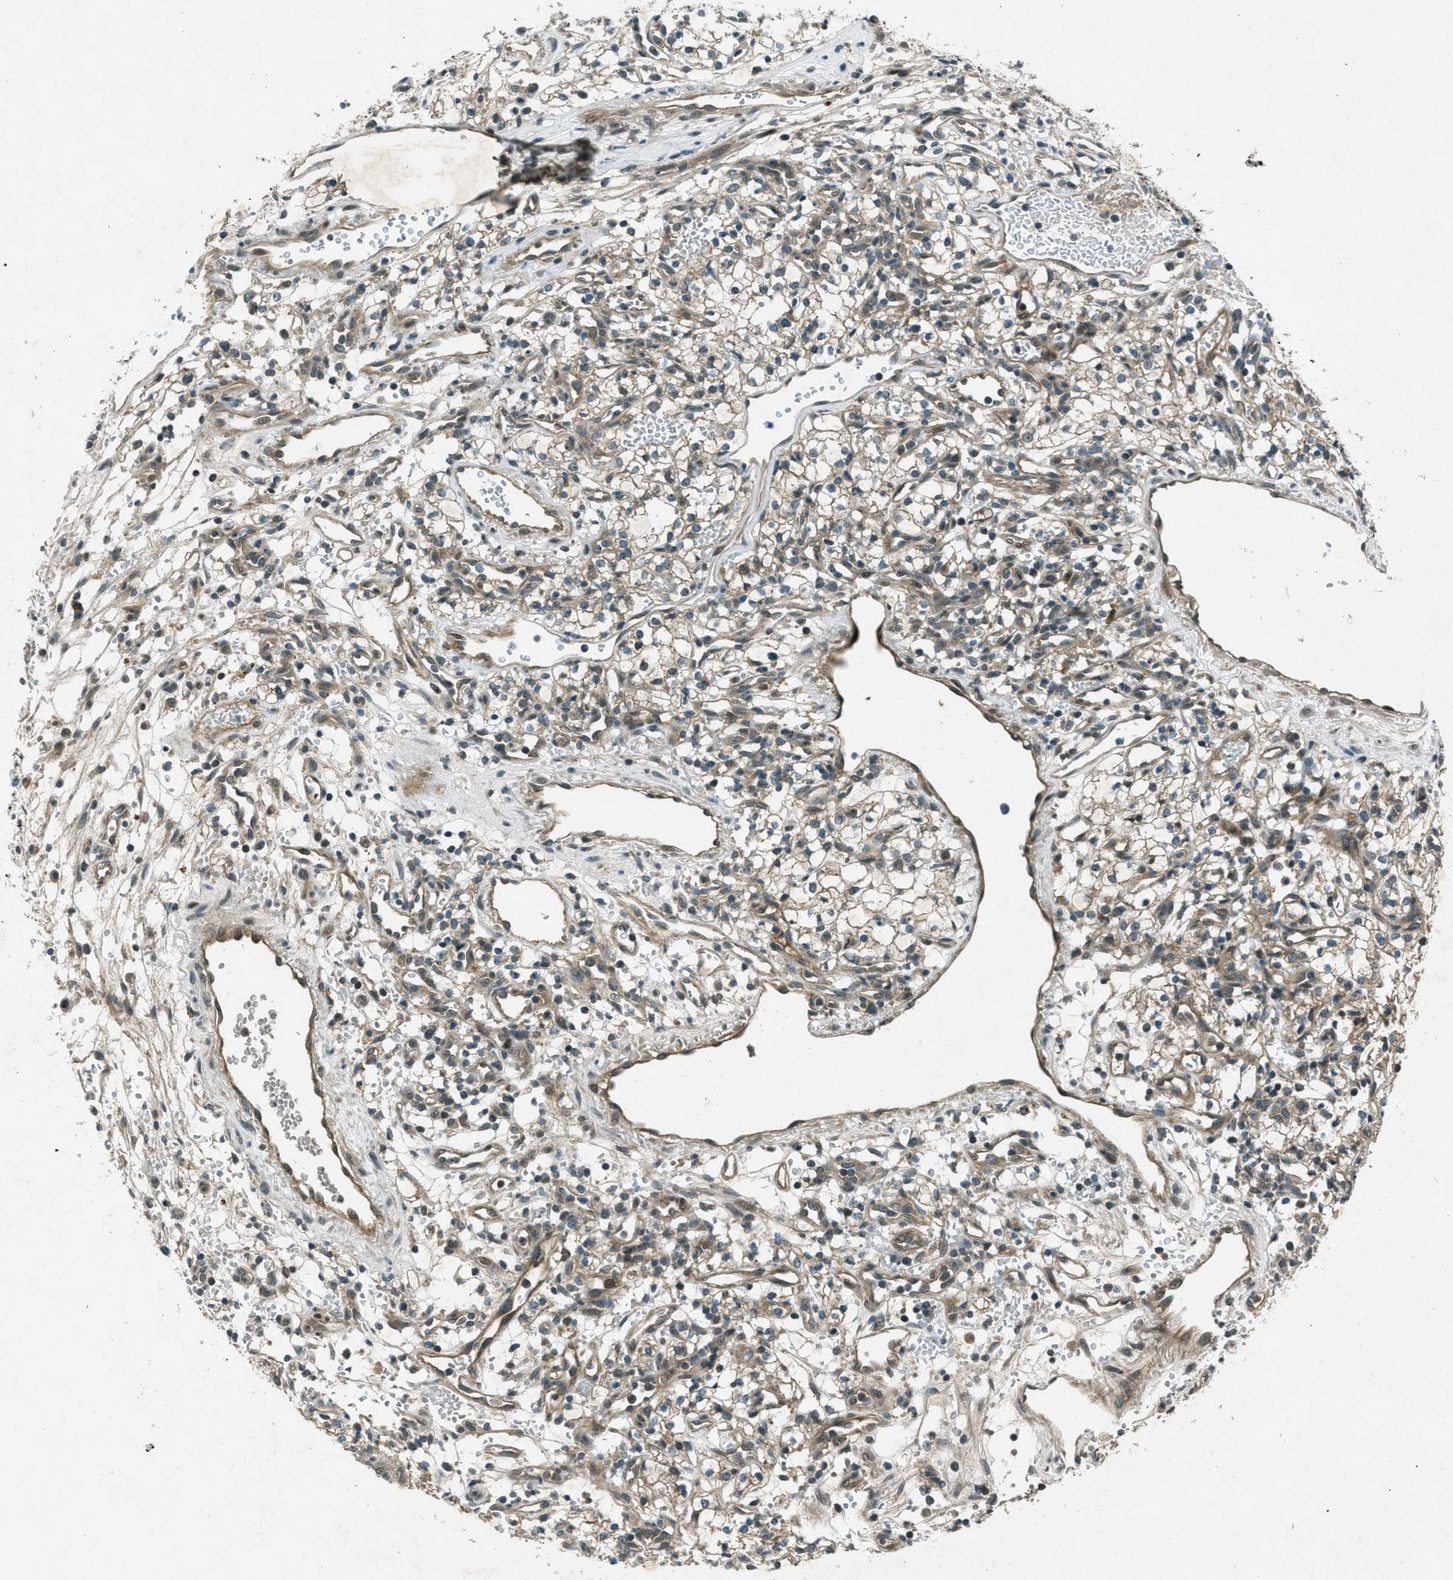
{"staining": {"intensity": "weak", "quantity": ">75%", "location": "cytoplasmic/membranous"}, "tissue": "renal cancer", "cell_type": "Tumor cells", "image_type": "cancer", "snomed": [{"axis": "morphology", "description": "Adenocarcinoma, NOS"}, {"axis": "topography", "description": "Kidney"}], "caption": "Immunohistochemical staining of renal cancer reveals low levels of weak cytoplasmic/membranous protein expression in approximately >75% of tumor cells.", "gene": "STK11", "patient": {"sex": "male", "age": 59}}